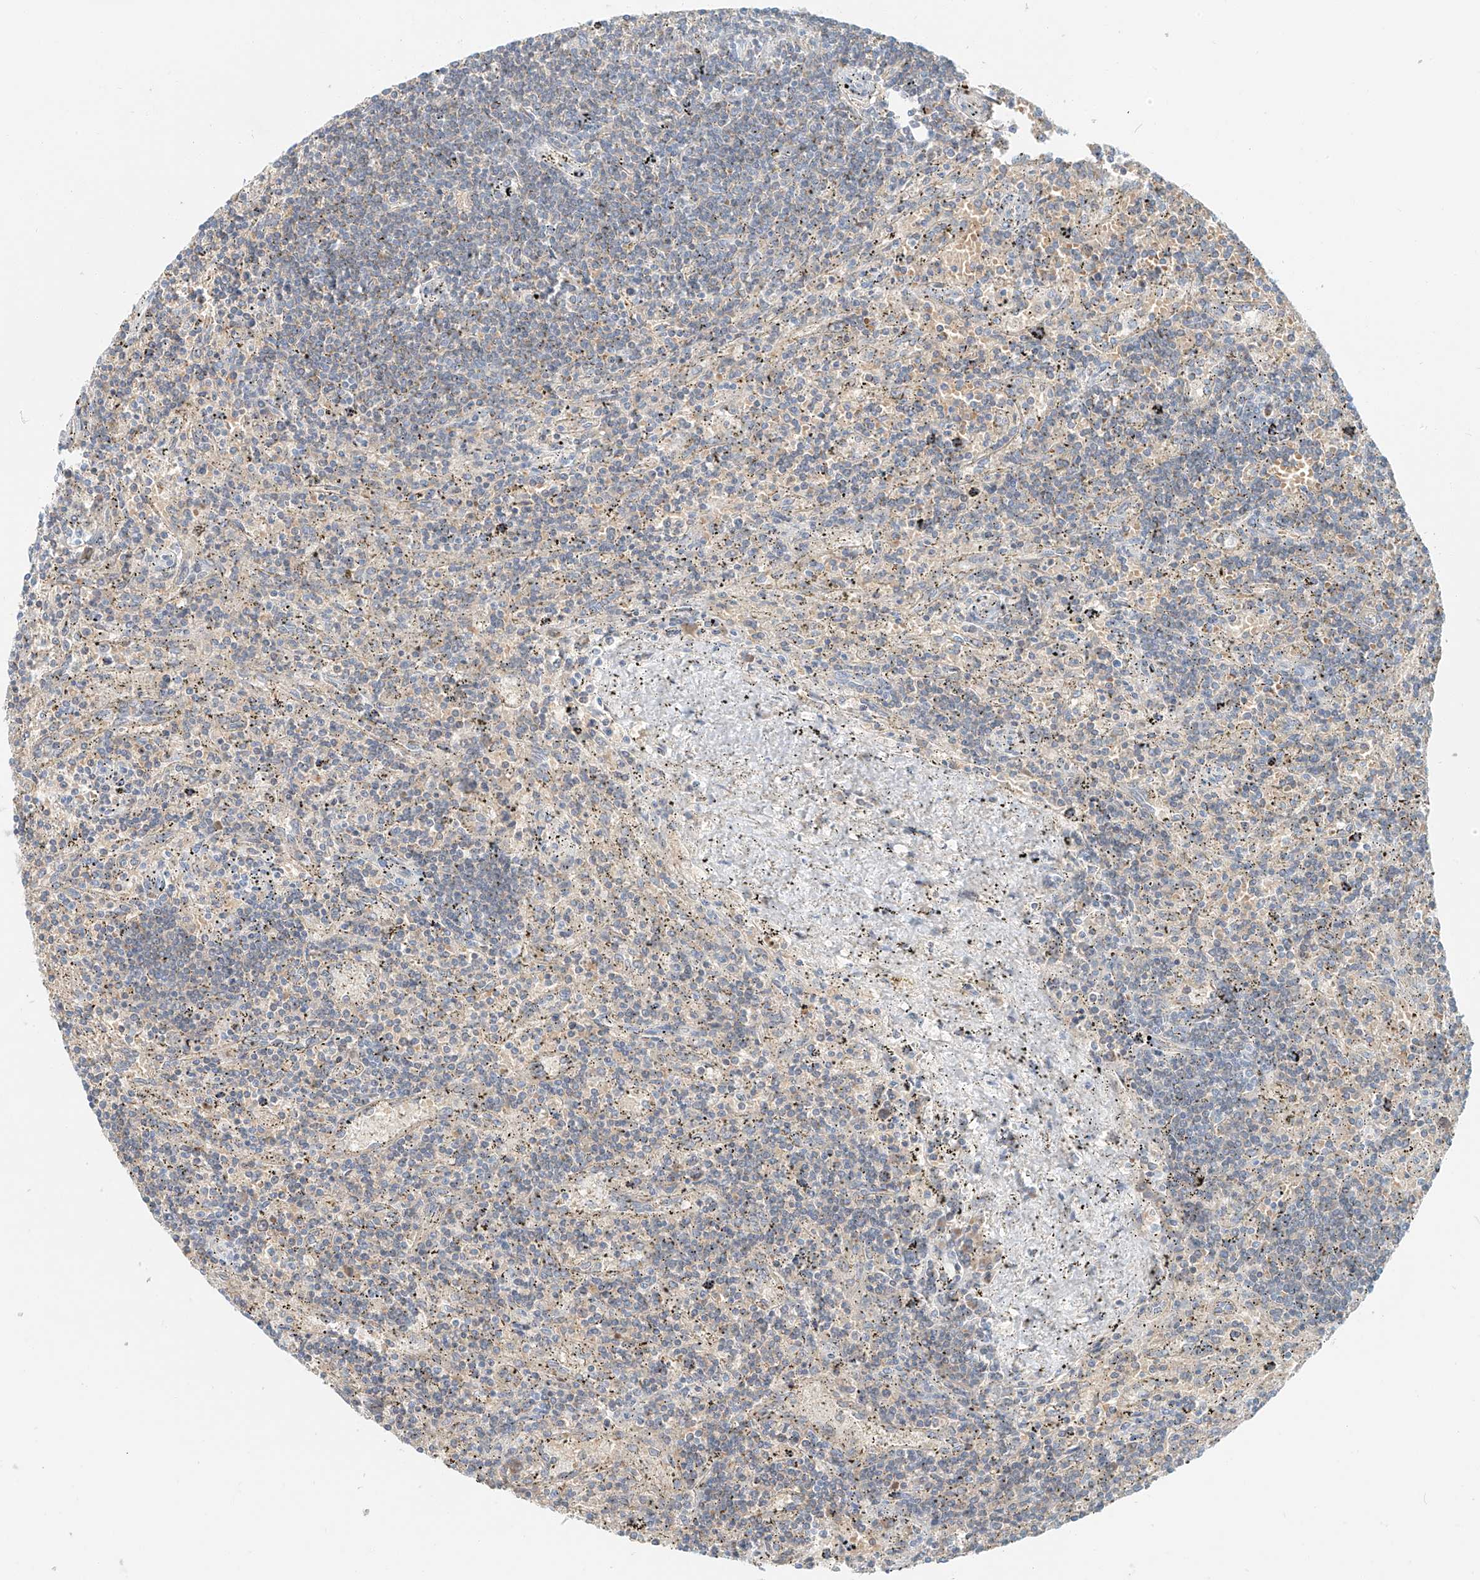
{"staining": {"intensity": "negative", "quantity": "none", "location": "none"}, "tissue": "lymphoma", "cell_type": "Tumor cells", "image_type": "cancer", "snomed": [{"axis": "morphology", "description": "Malignant lymphoma, non-Hodgkin's type, Low grade"}, {"axis": "topography", "description": "Spleen"}], "caption": "A high-resolution image shows immunohistochemistry (IHC) staining of low-grade malignant lymphoma, non-Hodgkin's type, which reveals no significant expression in tumor cells.", "gene": "PGC", "patient": {"sex": "male", "age": 76}}